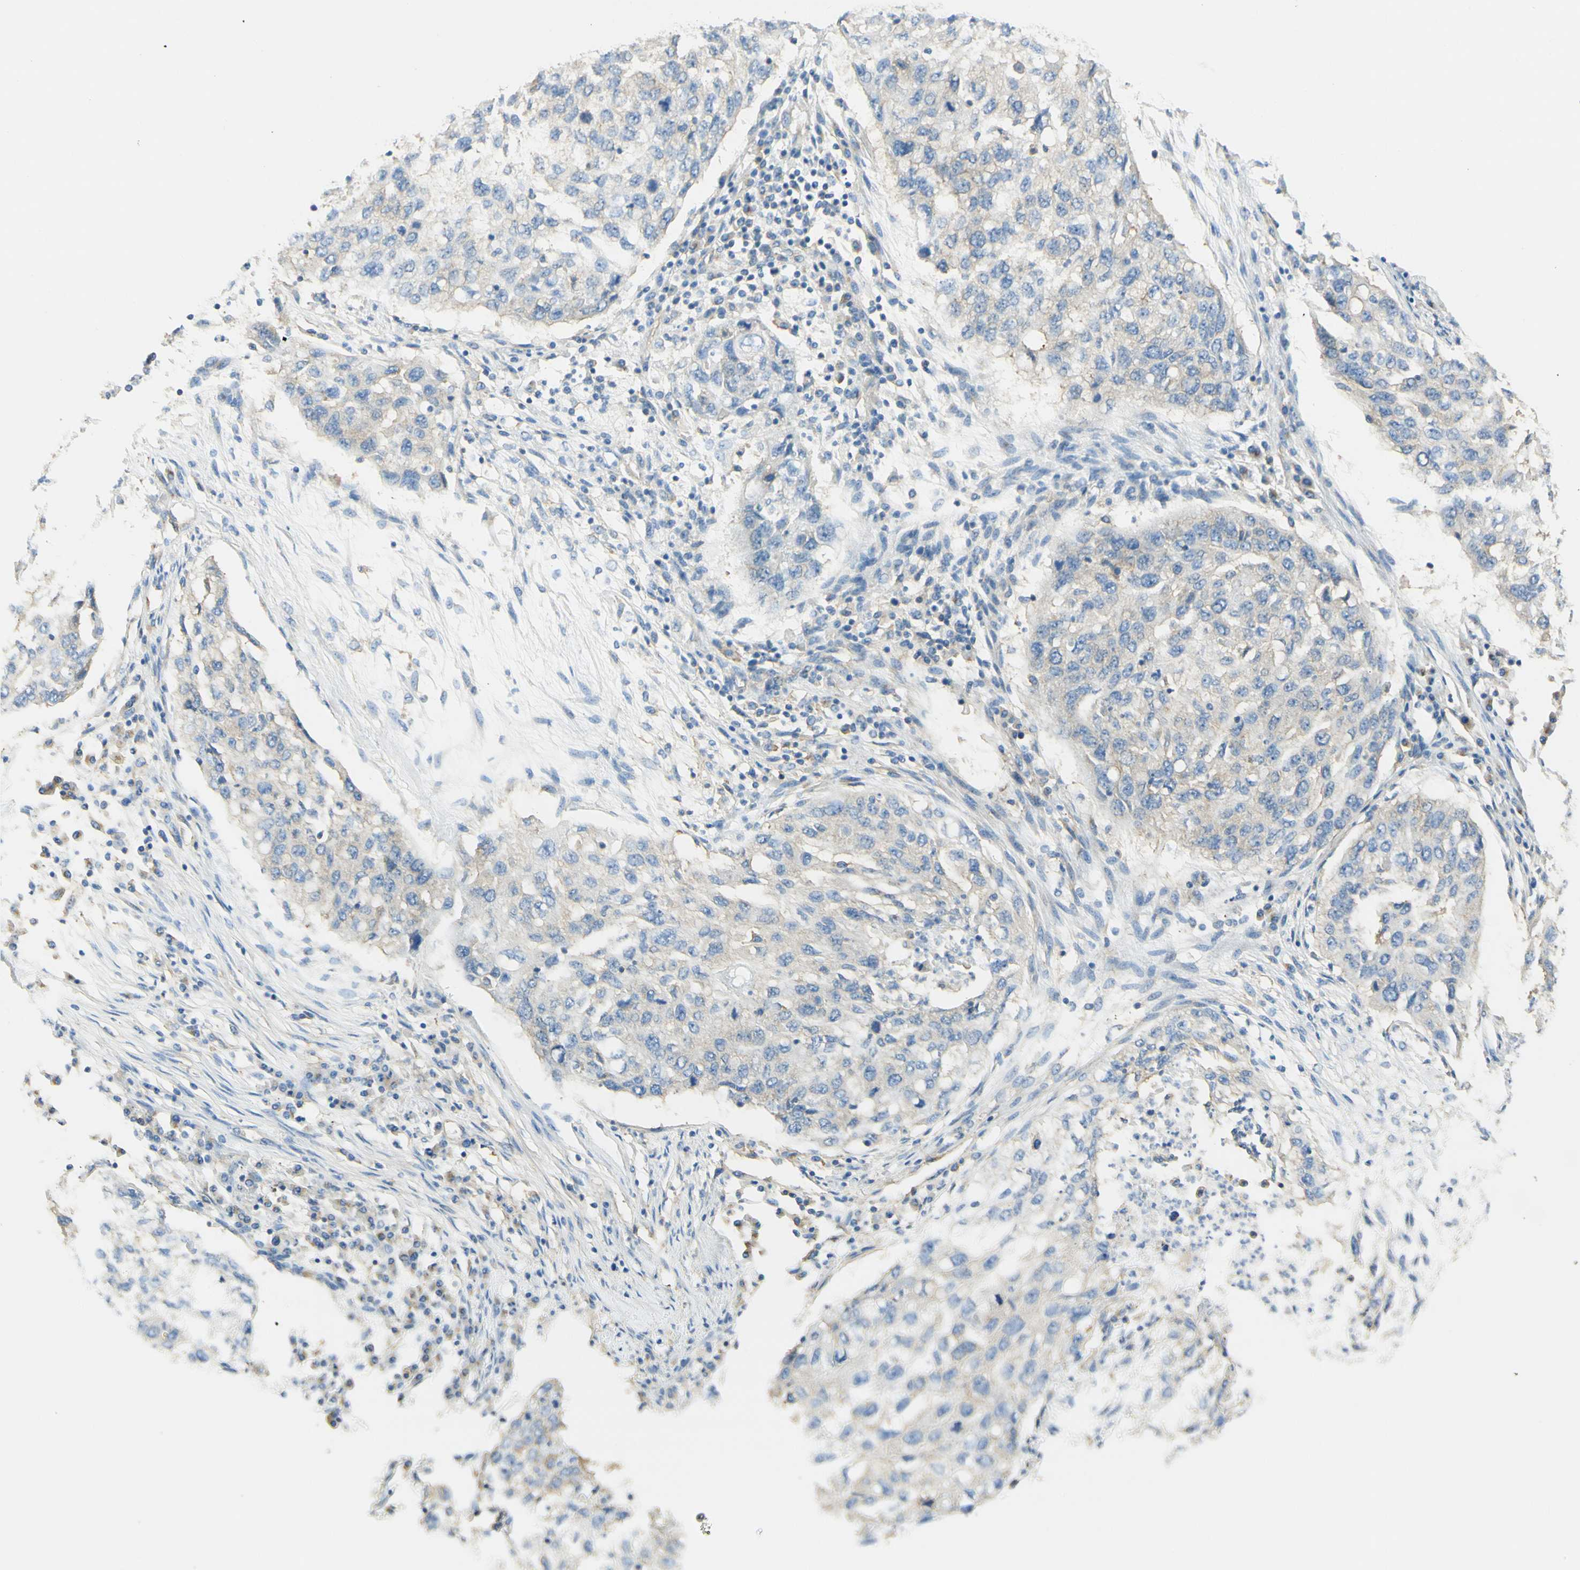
{"staining": {"intensity": "negative", "quantity": "none", "location": "none"}, "tissue": "lung cancer", "cell_type": "Tumor cells", "image_type": "cancer", "snomed": [{"axis": "morphology", "description": "Squamous cell carcinoma, NOS"}, {"axis": "topography", "description": "Lung"}], "caption": "High magnification brightfield microscopy of lung squamous cell carcinoma stained with DAB (3,3'-diaminobenzidine) (brown) and counterstained with hematoxylin (blue): tumor cells show no significant staining. Brightfield microscopy of immunohistochemistry stained with DAB (3,3'-diaminobenzidine) (brown) and hematoxylin (blue), captured at high magnification.", "gene": "CLTC", "patient": {"sex": "female", "age": 63}}